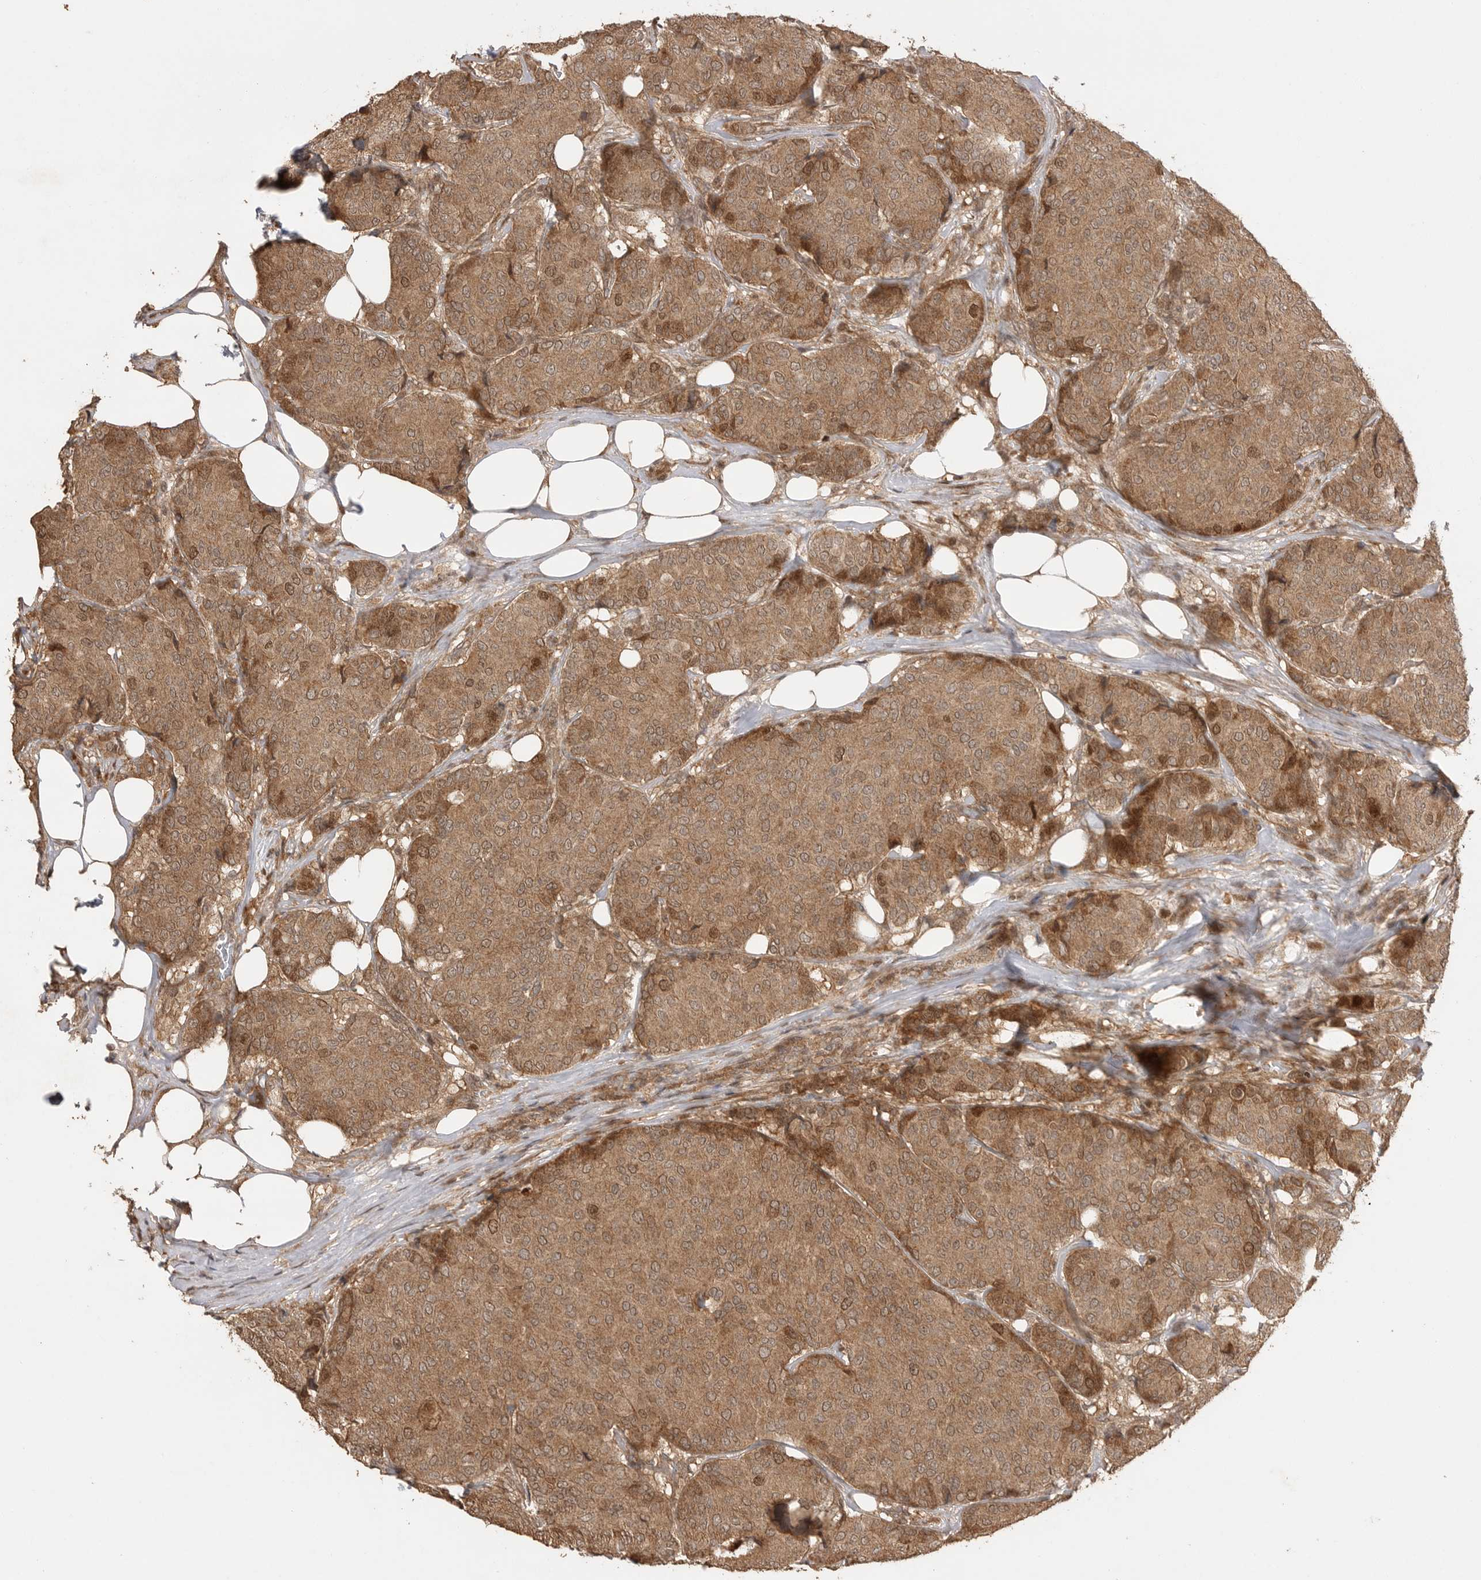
{"staining": {"intensity": "moderate", "quantity": ">75%", "location": "cytoplasmic/membranous,nuclear"}, "tissue": "breast cancer", "cell_type": "Tumor cells", "image_type": "cancer", "snomed": [{"axis": "morphology", "description": "Duct carcinoma"}, {"axis": "topography", "description": "Breast"}], "caption": "The image reveals immunohistochemical staining of breast intraductal carcinoma. There is moderate cytoplasmic/membranous and nuclear positivity is seen in about >75% of tumor cells.", "gene": "BOC", "patient": {"sex": "female", "age": 75}}